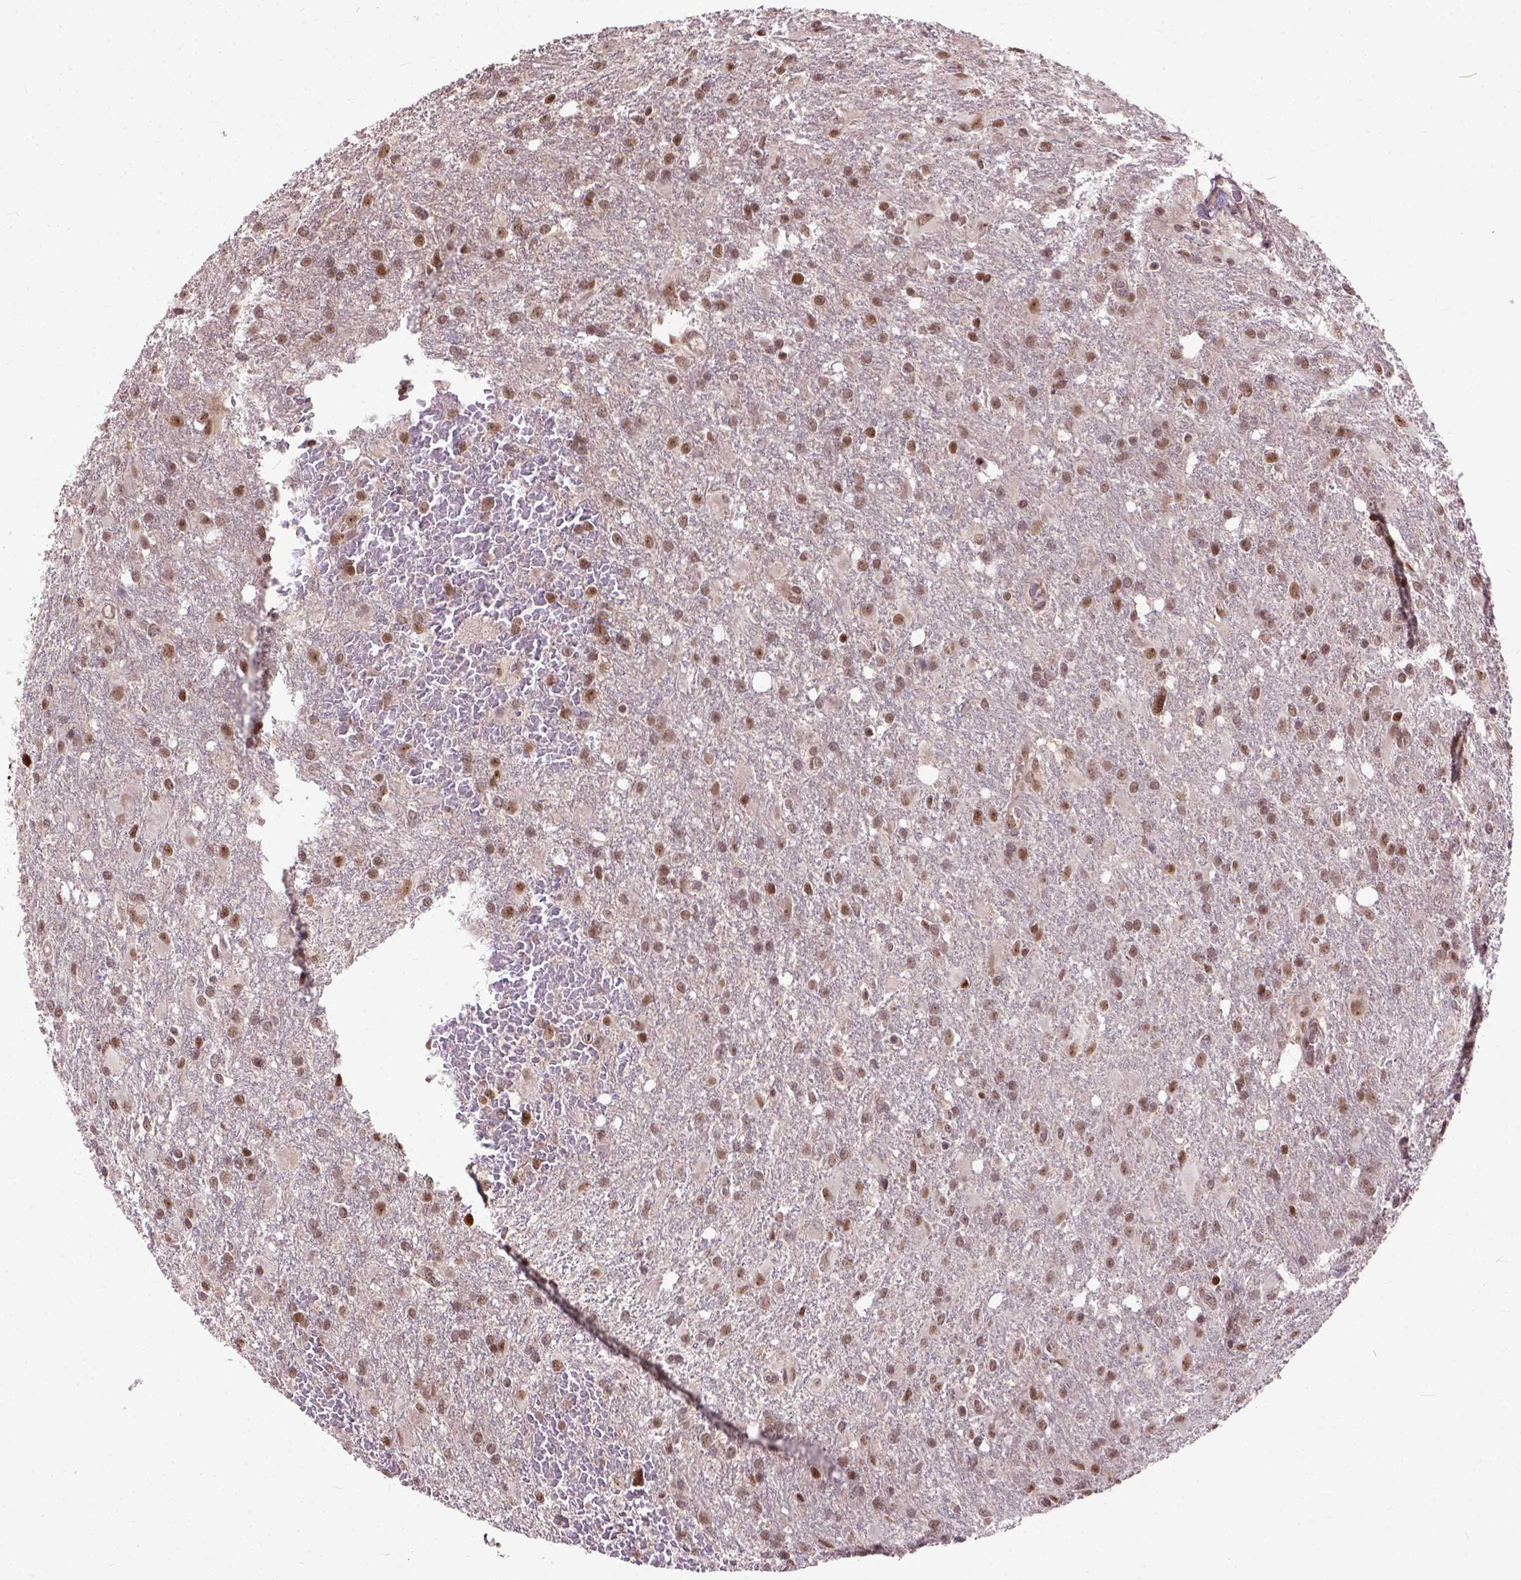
{"staining": {"intensity": "moderate", "quantity": ">75%", "location": "nuclear"}, "tissue": "glioma", "cell_type": "Tumor cells", "image_type": "cancer", "snomed": [{"axis": "morphology", "description": "Glioma, malignant, High grade"}, {"axis": "topography", "description": "Brain"}], "caption": "Immunohistochemistry (IHC) of glioma demonstrates medium levels of moderate nuclear staining in approximately >75% of tumor cells. (DAB = brown stain, brightfield microscopy at high magnification).", "gene": "ZNF630", "patient": {"sex": "male", "age": 68}}